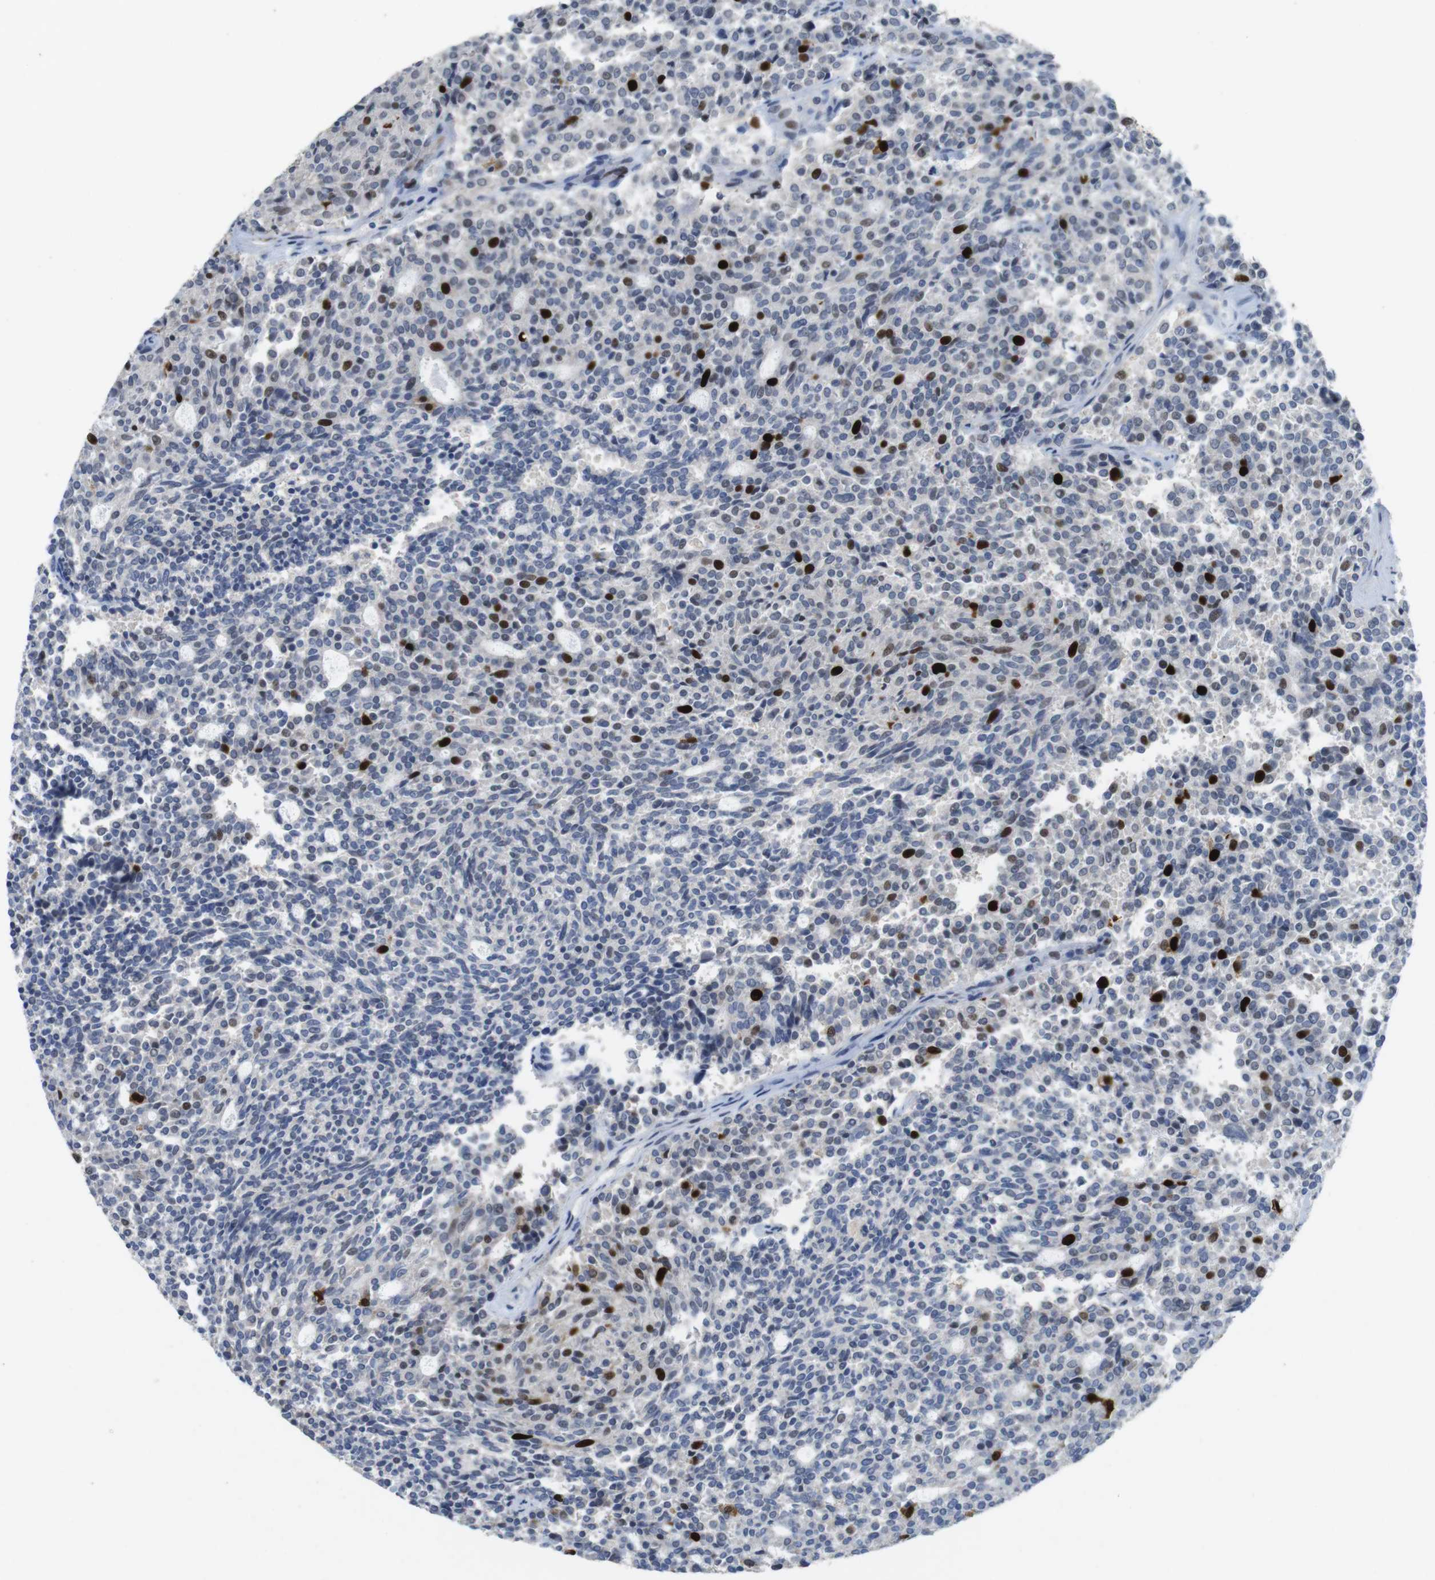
{"staining": {"intensity": "strong", "quantity": "<25%", "location": "nuclear"}, "tissue": "carcinoid", "cell_type": "Tumor cells", "image_type": "cancer", "snomed": [{"axis": "morphology", "description": "Carcinoid, malignant, NOS"}, {"axis": "topography", "description": "Pancreas"}], "caption": "DAB immunohistochemical staining of human carcinoid shows strong nuclear protein staining in about <25% of tumor cells.", "gene": "KPNA2", "patient": {"sex": "female", "age": 54}}